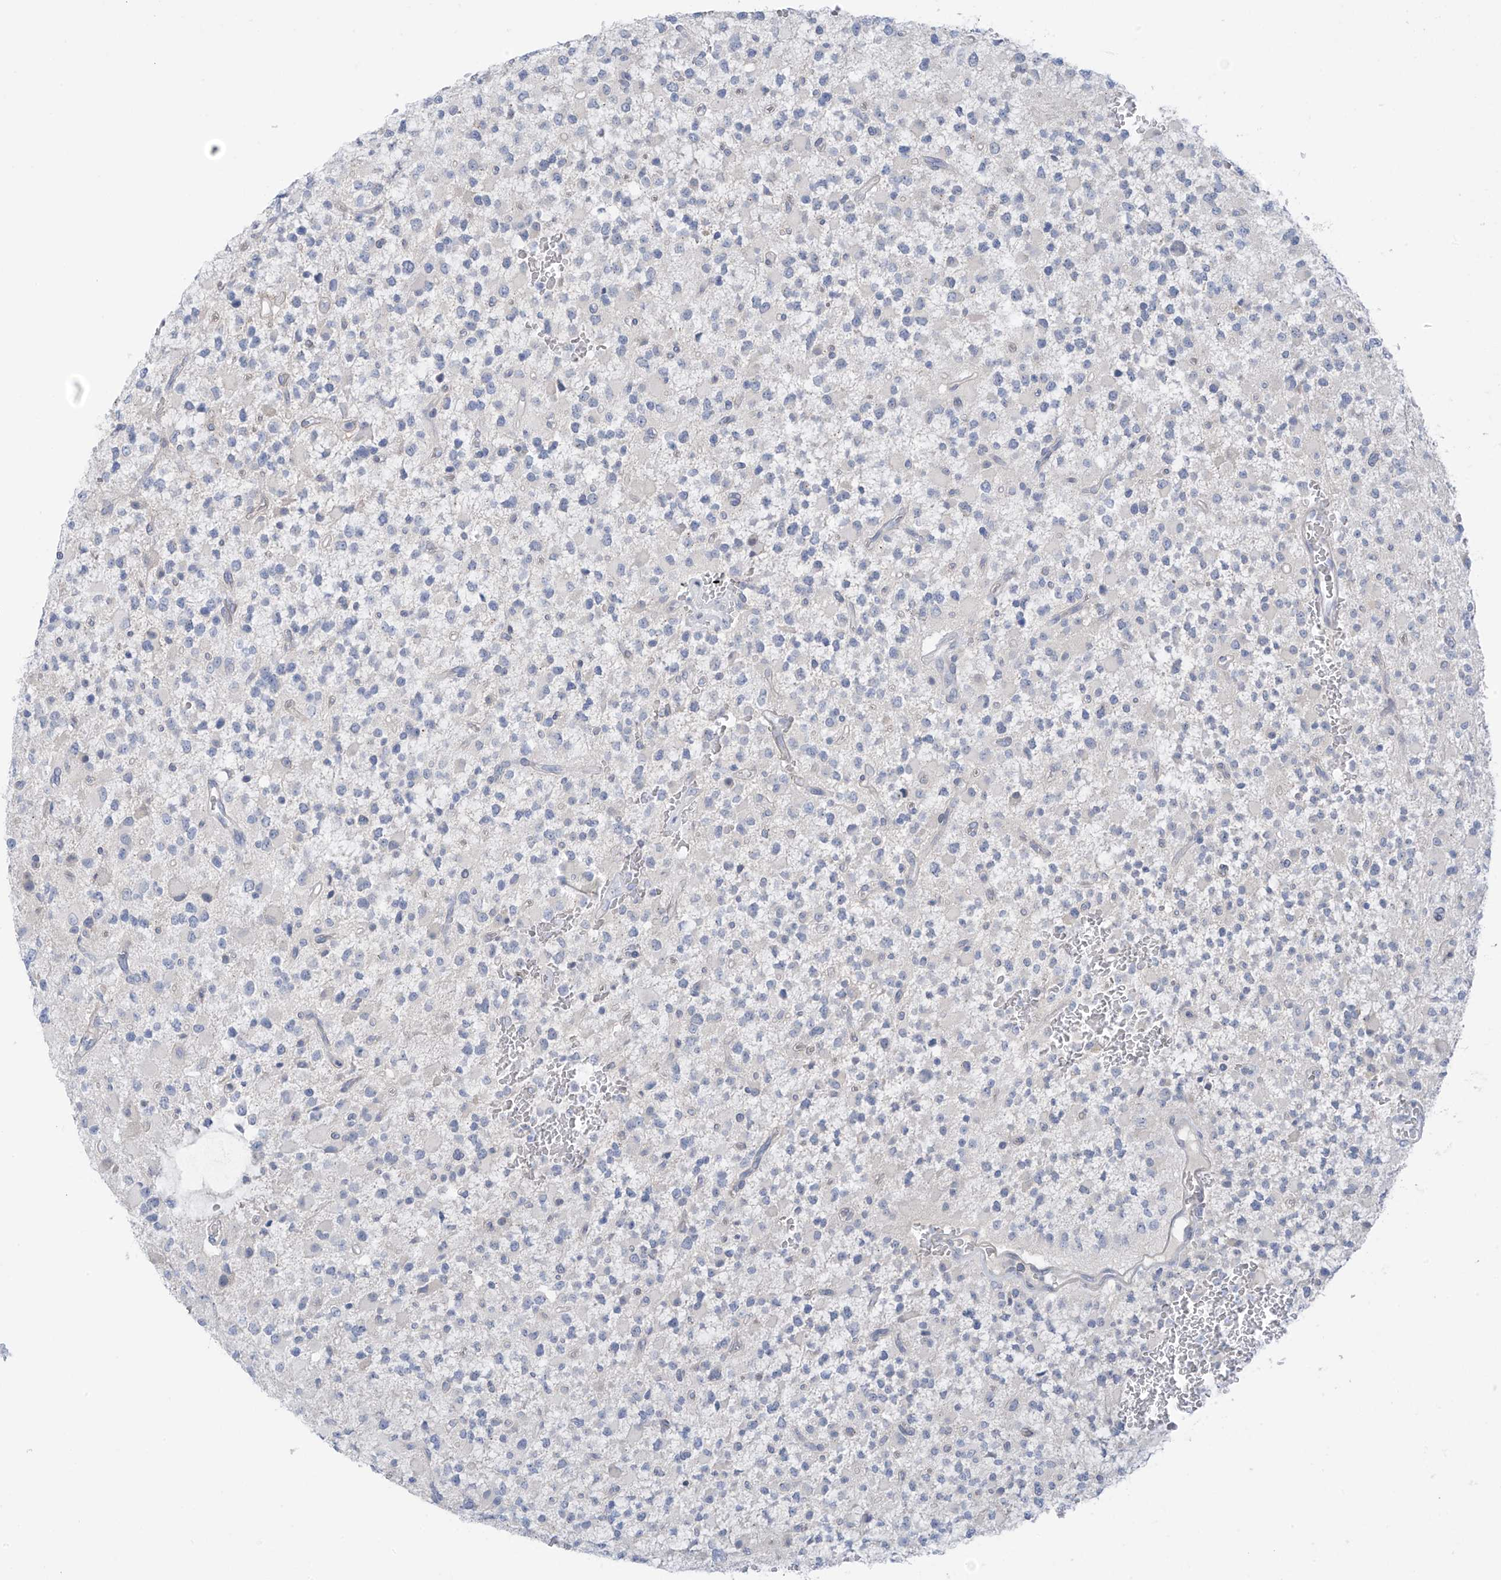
{"staining": {"intensity": "negative", "quantity": "none", "location": "none"}, "tissue": "glioma", "cell_type": "Tumor cells", "image_type": "cancer", "snomed": [{"axis": "morphology", "description": "Glioma, malignant, High grade"}, {"axis": "topography", "description": "Brain"}], "caption": "High magnification brightfield microscopy of glioma stained with DAB (3,3'-diaminobenzidine) (brown) and counterstained with hematoxylin (blue): tumor cells show no significant staining.", "gene": "ZNF793", "patient": {"sex": "male", "age": 34}}